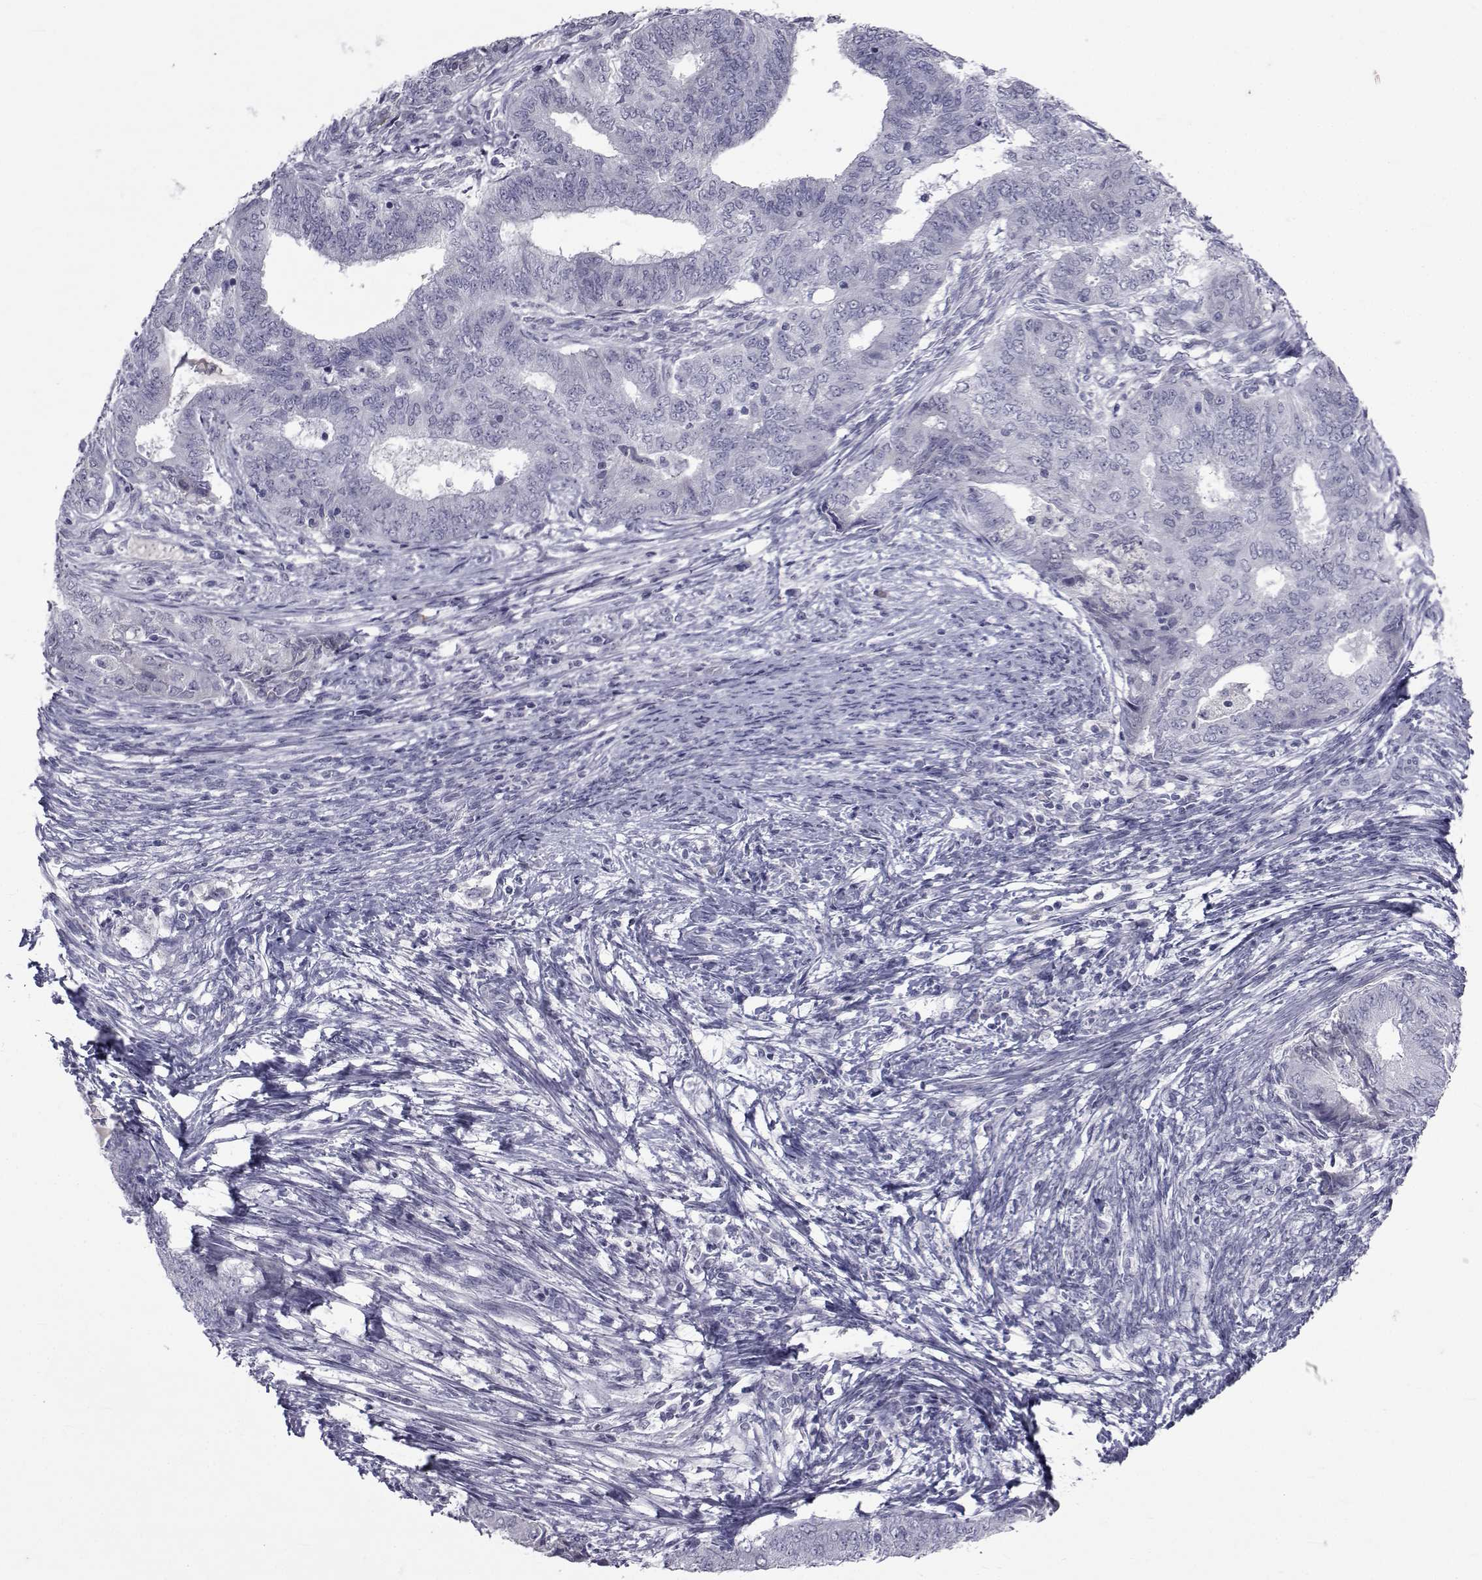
{"staining": {"intensity": "negative", "quantity": "none", "location": "none"}, "tissue": "endometrial cancer", "cell_type": "Tumor cells", "image_type": "cancer", "snomed": [{"axis": "morphology", "description": "Adenocarcinoma, NOS"}, {"axis": "topography", "description": "Endometrium"}], "caption": "Tumor cells show no significant protein positivity in endometrial cancer.", "gene": "PAX2", "patient": {"sex": "female", "age": 62}}